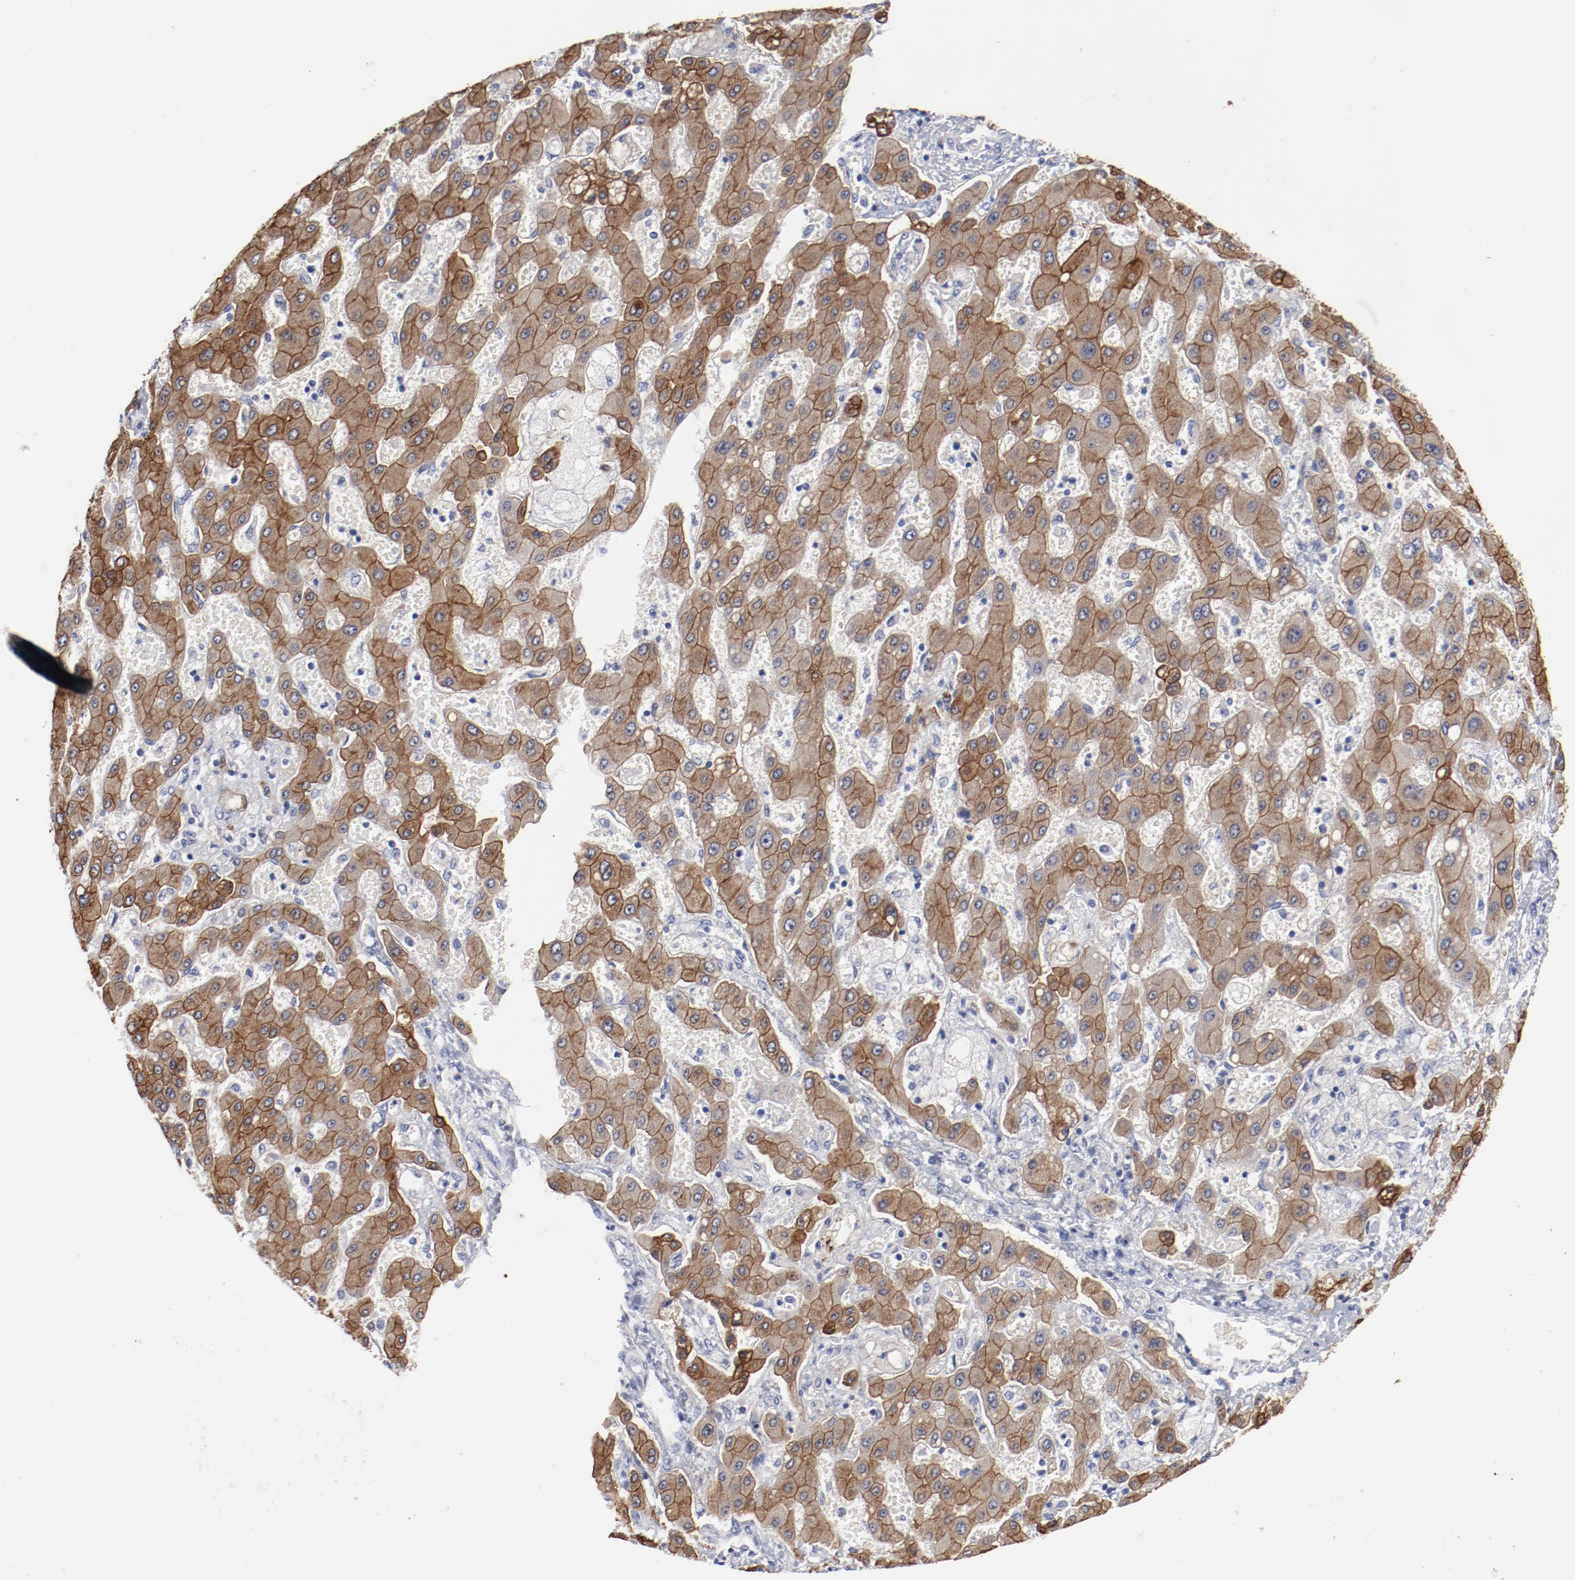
{"staining": {"intensity": "moderate", "quantity": ">75%", "location": "cytoplasmic/membranous"}, "tissue": "liver cancer", "cell_type": "Tumor cells", "image_type": "cancer", "snomed": [{"axis": "morphology", "description": "Cholangiocarcinoma"}, {"axis": "topography", "description": "Liver"}], "caption": "Protein expression by immunohistochemistry (IHC) displays moderate cytoplasmic/membranous staining in about >75% of tumor cells in cholangiocarcinoma (liver).", "gene": "TSPAN6", "patient": {"sex": "male", "age": 50}}